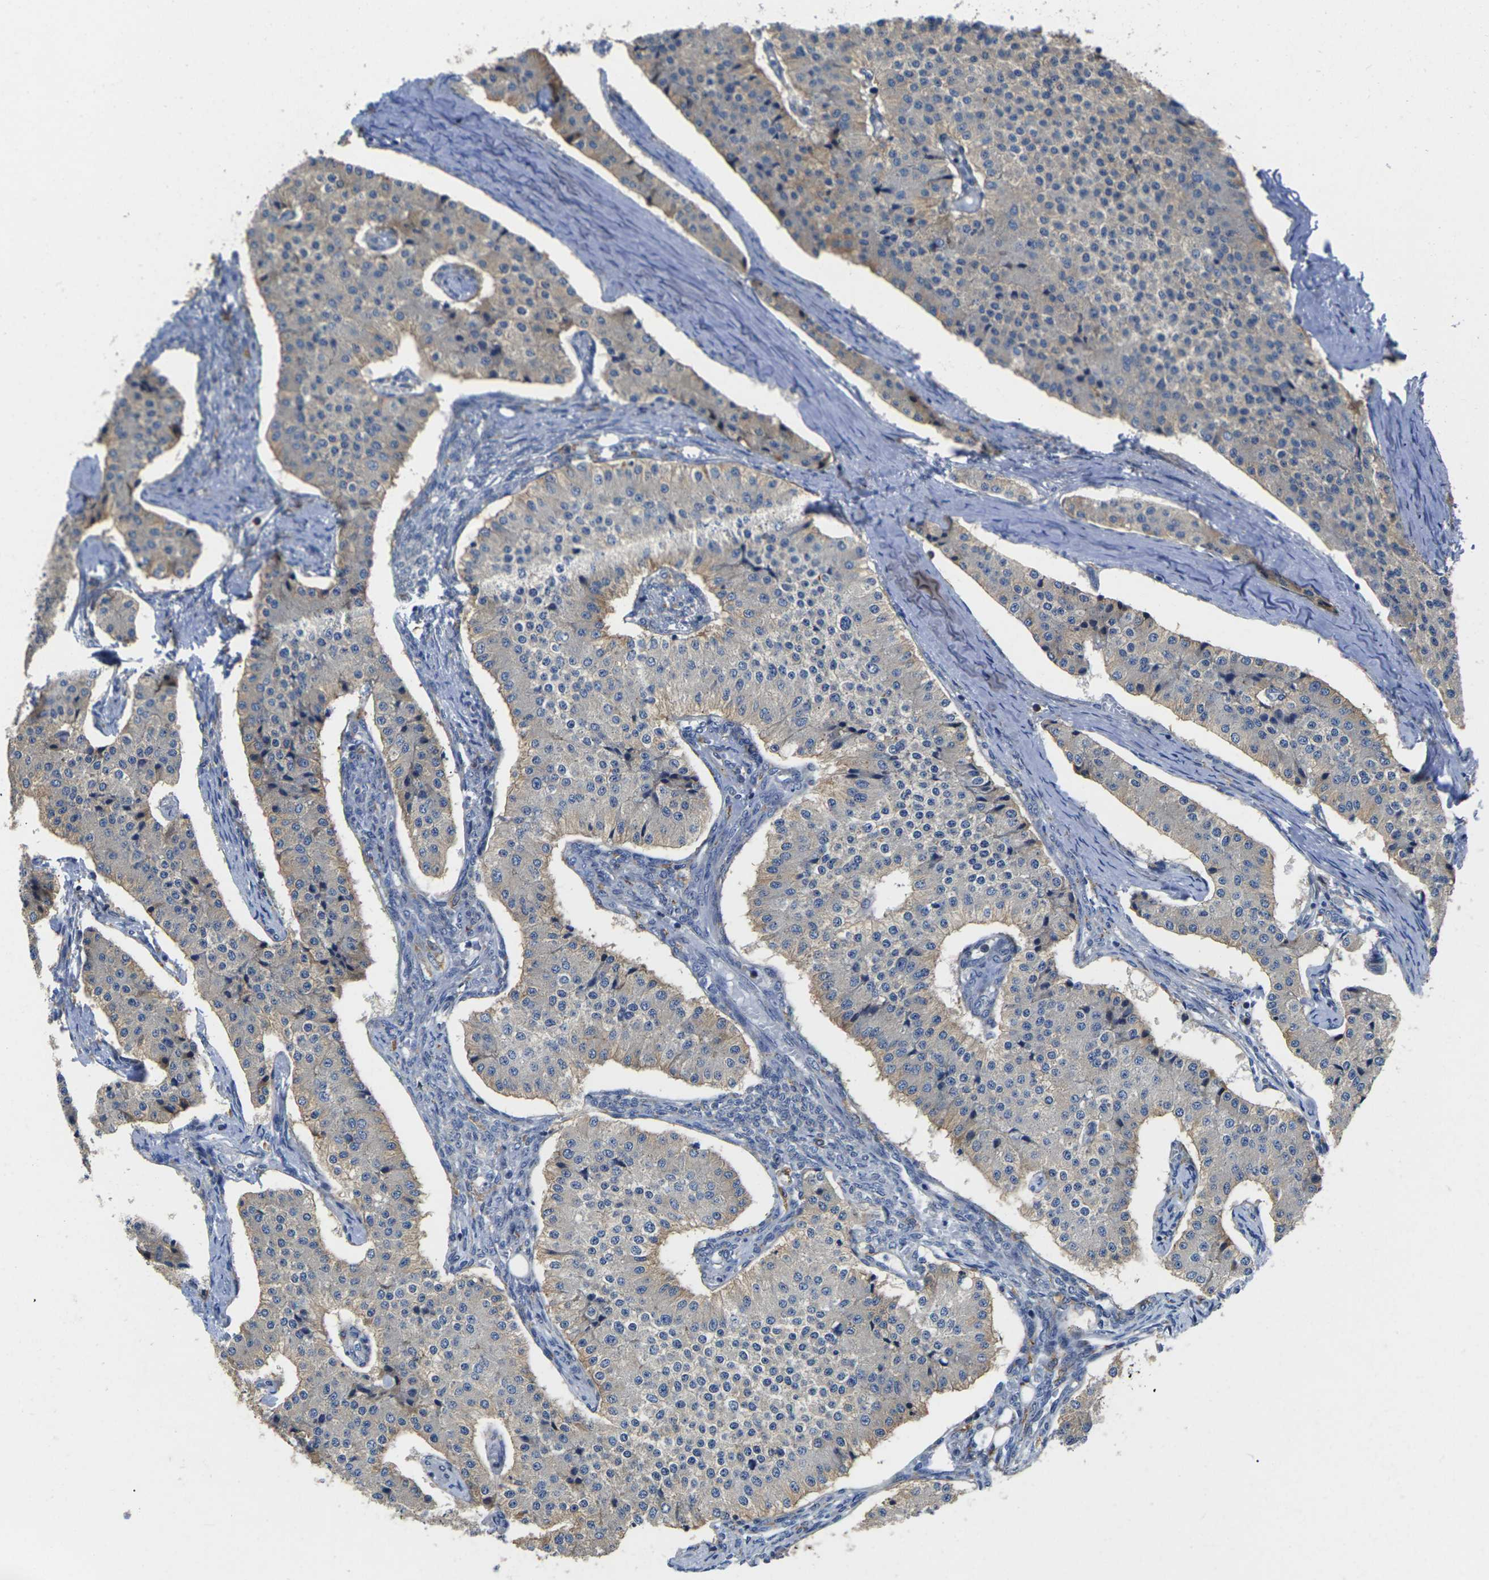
{"staining": {"intensity": "weak", "quantity": "<25%", "location": "cytoplasmic/membranous"}, "tissue": "carcinoid", "cell_type": "Tumor cells", "image_type": "cancer", "snomed": [{"axis": "morphology", "description": "Carcinoid, malignant, NOS"}, {"axis": "topography", "description": "Colon"}], "caption": "IHC micrograph of neoplastic tissue: human malignant carcinoid stained with DAB (3,3'-diaminobenzidine) displays no significant protein staining in tumor cells. Brightfield microscopy of immunohistochemistry (IHC) stained with DAB (brown) and hematoxylin (blue), captured at high magnification.", "gene": "SCNN1A", "patient": {"sex": "female", "age": 52}}